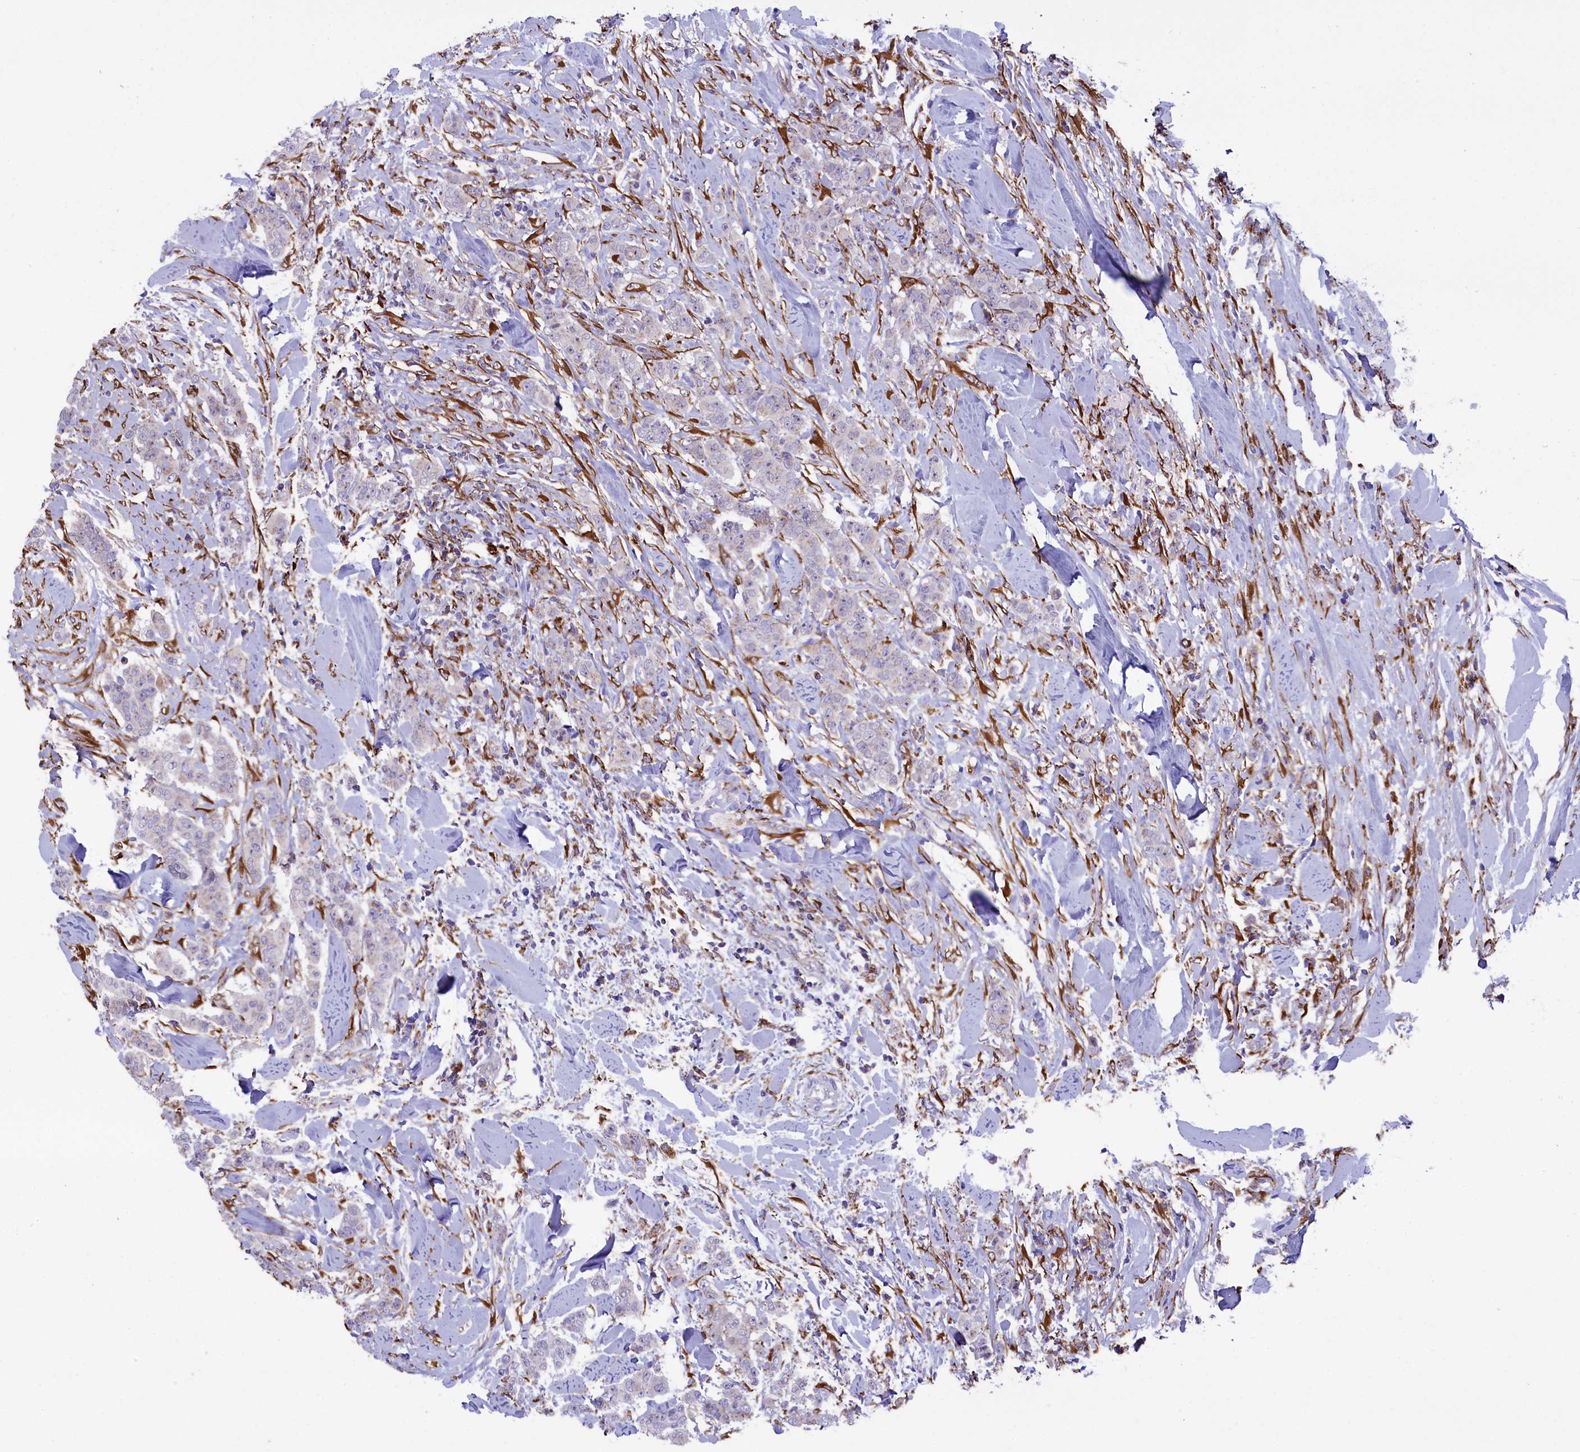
{"staining": {"intensity": "negative", "quantity": "none", "location": "none"}, "tissue": "breast cancer", "cell_type": "Tumor cells", "image_type": "cancer", "snomed": [{"axis": "morphology", "description": "Duct carcinoma"}, {"axis": "topography", "description": "Breast"}], "caption": "An image of human breast cancer is negative for staining in tumor cells.", "gene": "MAN2B1", "patient": {"sex": "female", "age": 40}}